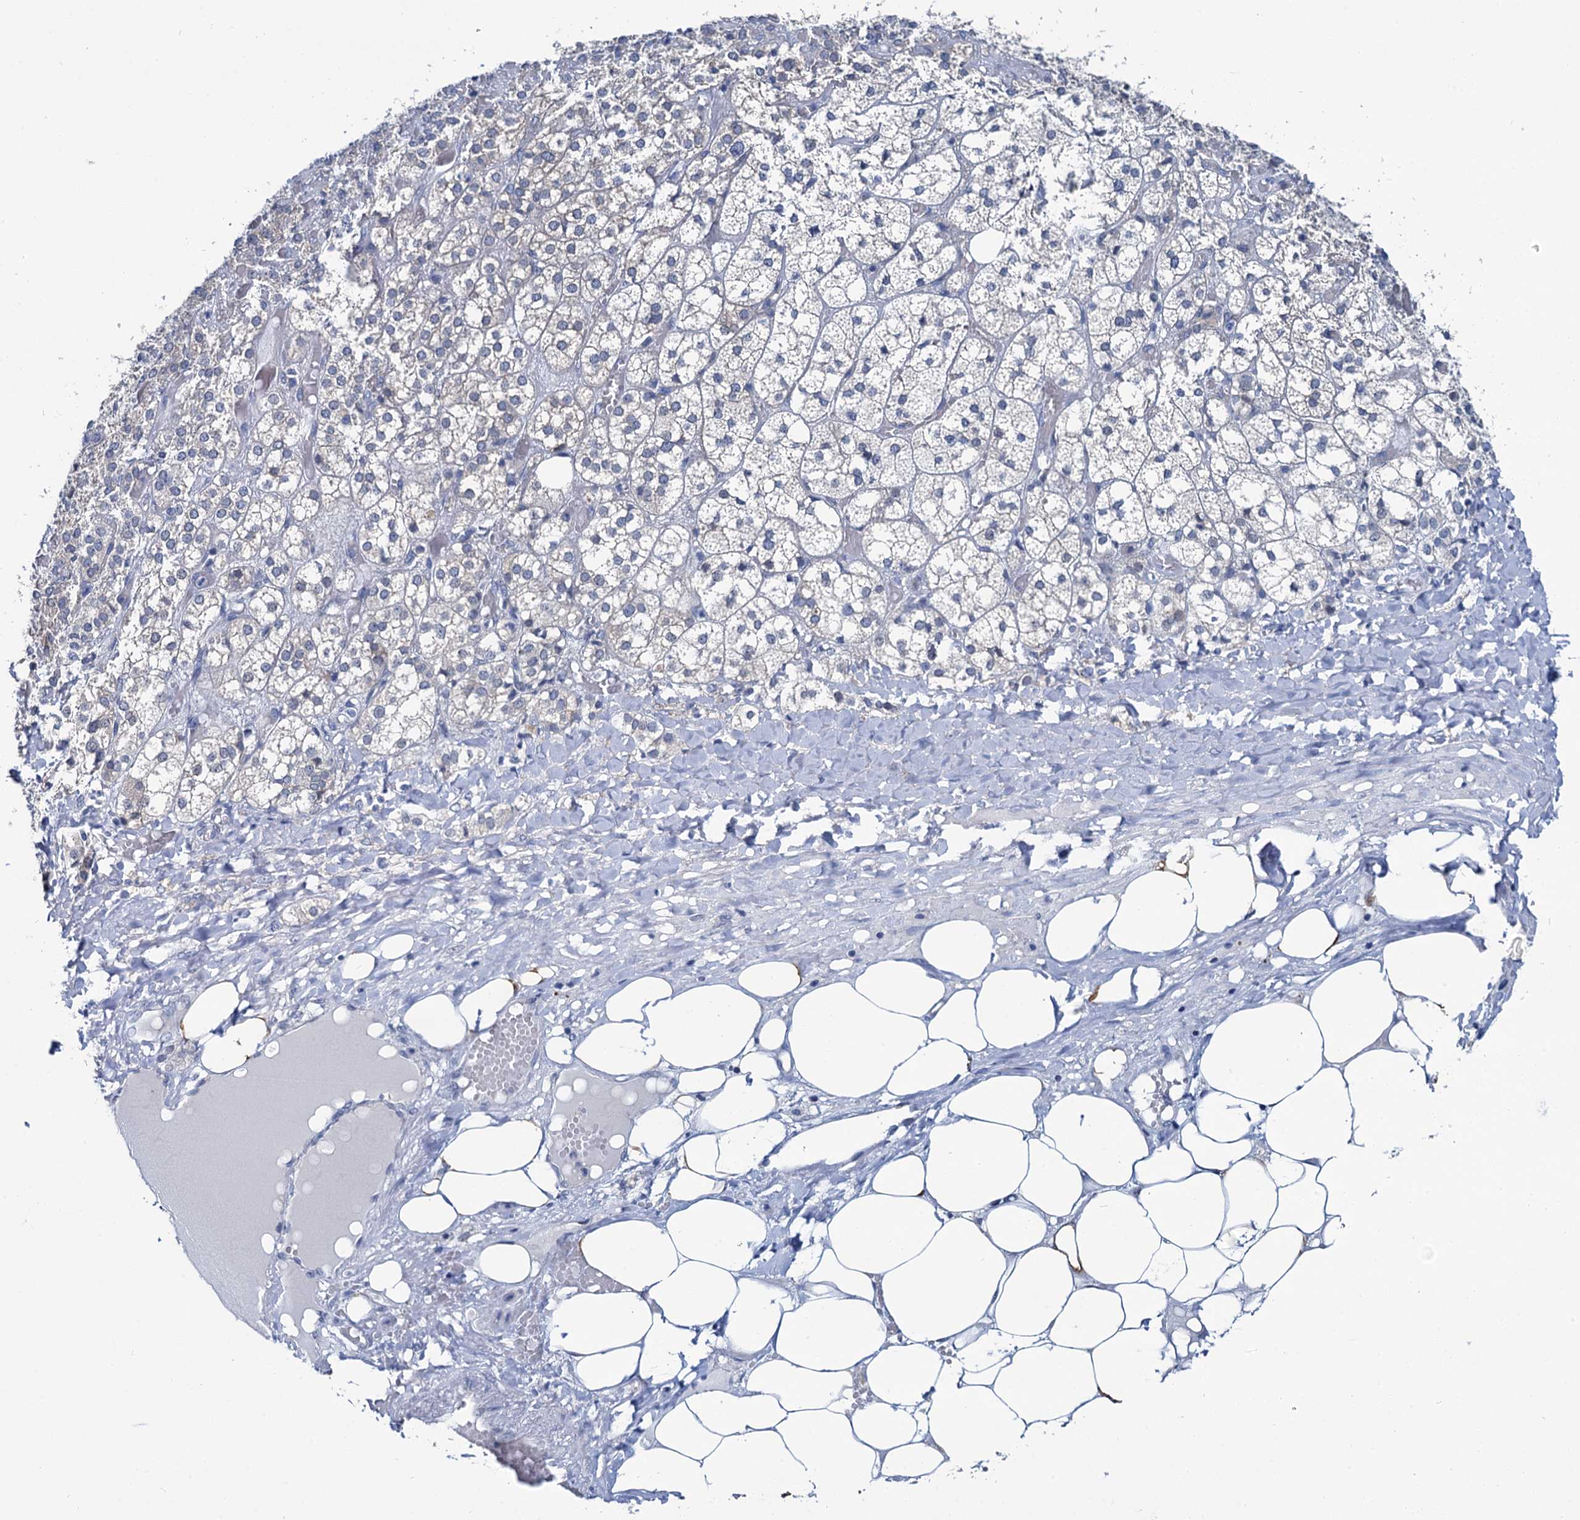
{"staining": {"intensity": "negative", "quantity": "none", "location": "none"}, "tissue": "adrenal gland", "cell_type": "Glandular cells", "image_type": "normal", "snomed": [{"axis": "morphology", "description": "Normal tissue, NOS"}, {"axis": "topography", "description": "Adrenal gland"}], "caption": "A high-resolution image shows immunohistochemistry staining of normal adrenal gland, which shows no significant staining in glandular cells.", "gene": "MIOX", "patient": {"sex": "female", "age": 61}}